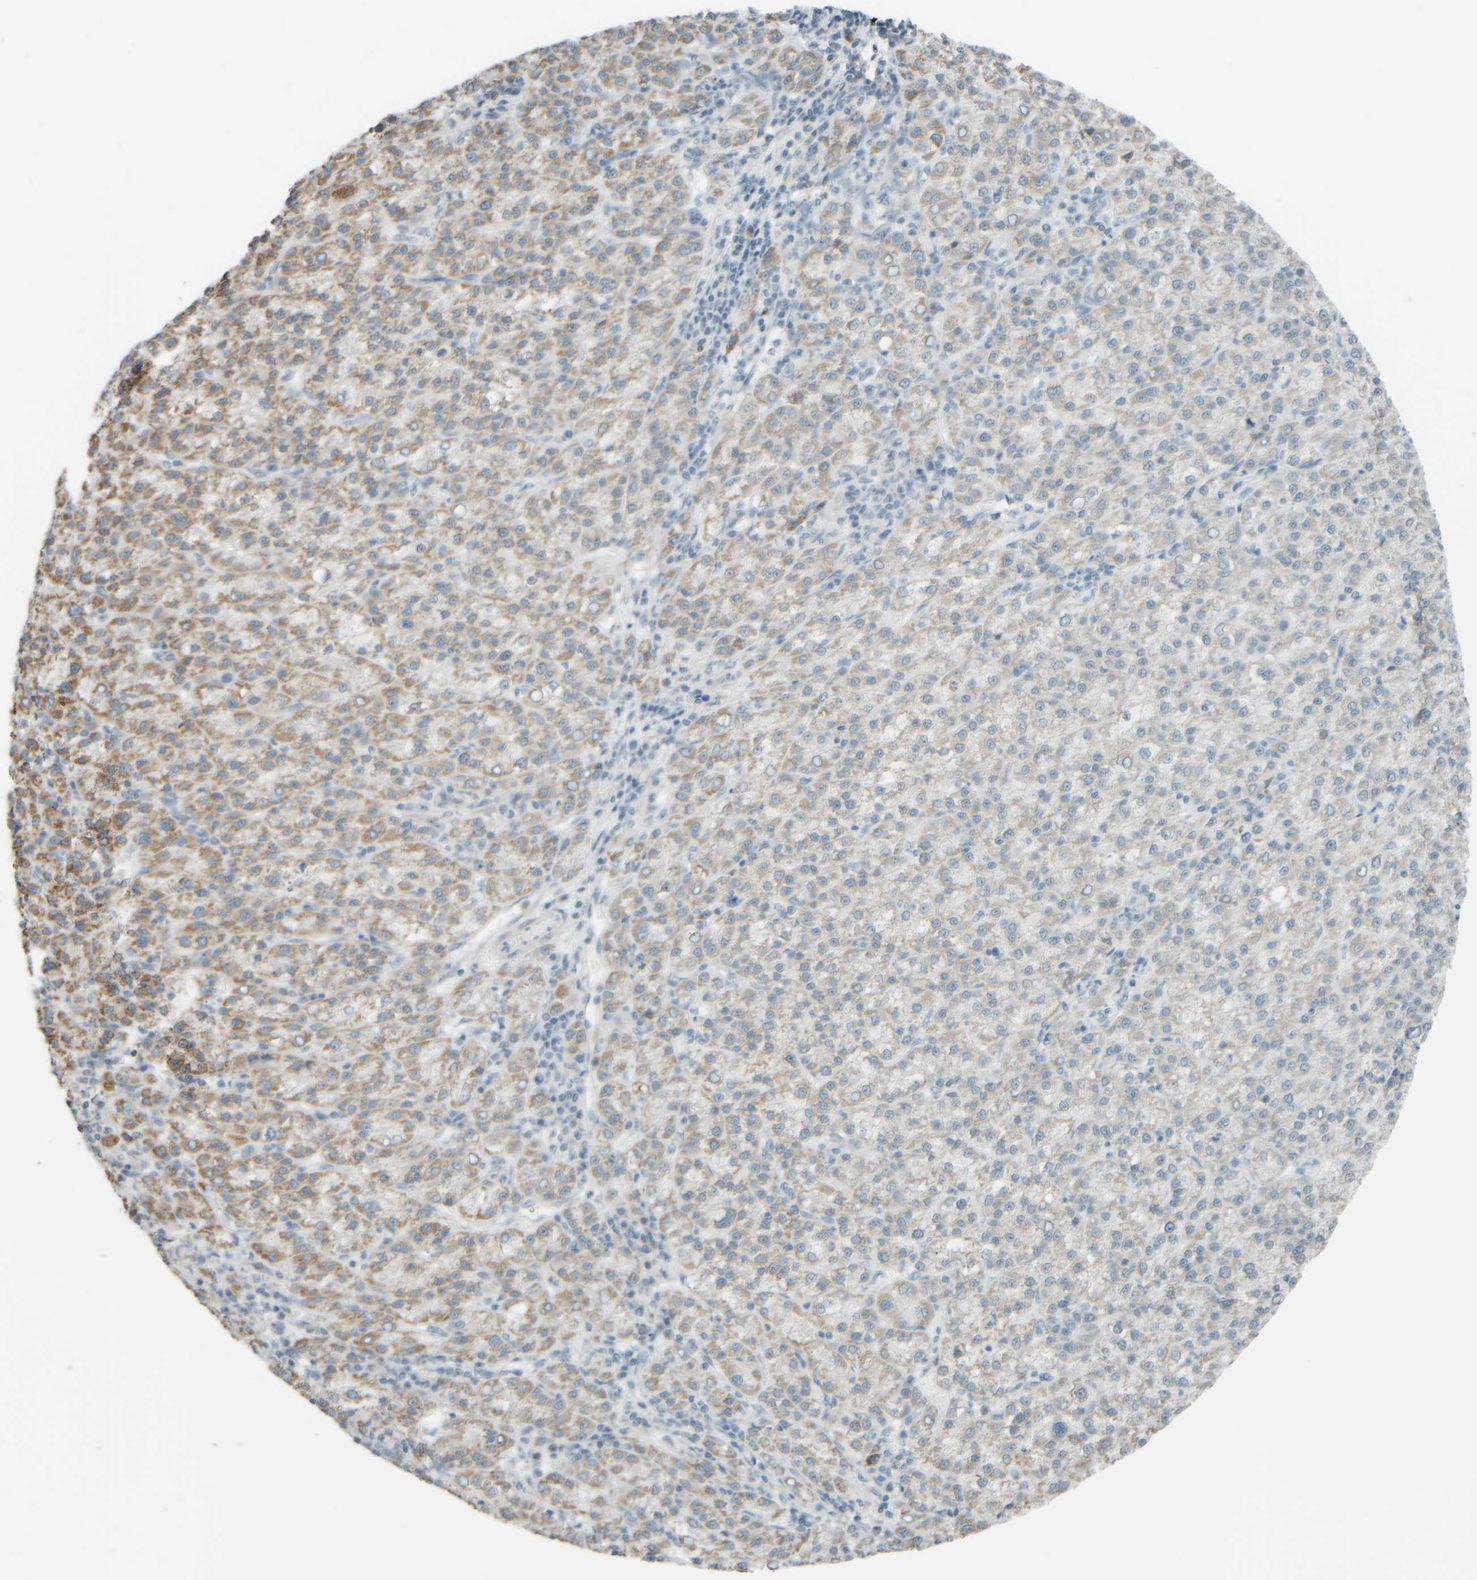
{"staining": {"intensity": "moderate", "quantity": "25%-75%", "location": "cytoplasmic/membranous"}, "tissue": "liver cancer", "cell_type": "Tumor cells", "image_type": "cancer", "snomed": [{"axis": "morphology", "description": "Carcinoma, Hepatocellular, NOS"}, {"axis": "topography", "description": "Liver"}], "caption": "A high-resolution photomicrograph shows immunohistochemistry staining of liver hepatocellular carcinoma, which reveals moderate cytoplasmic/membranous staining in about 25%-75% of tumor cells. The staining was performed using DAB, with brown indicating positive protein expression. Nuclei are stained blue with hematoxylin.", "gene": "PTGES3L-AARSD1", "patient": {"sex": "female", "age": 58}}